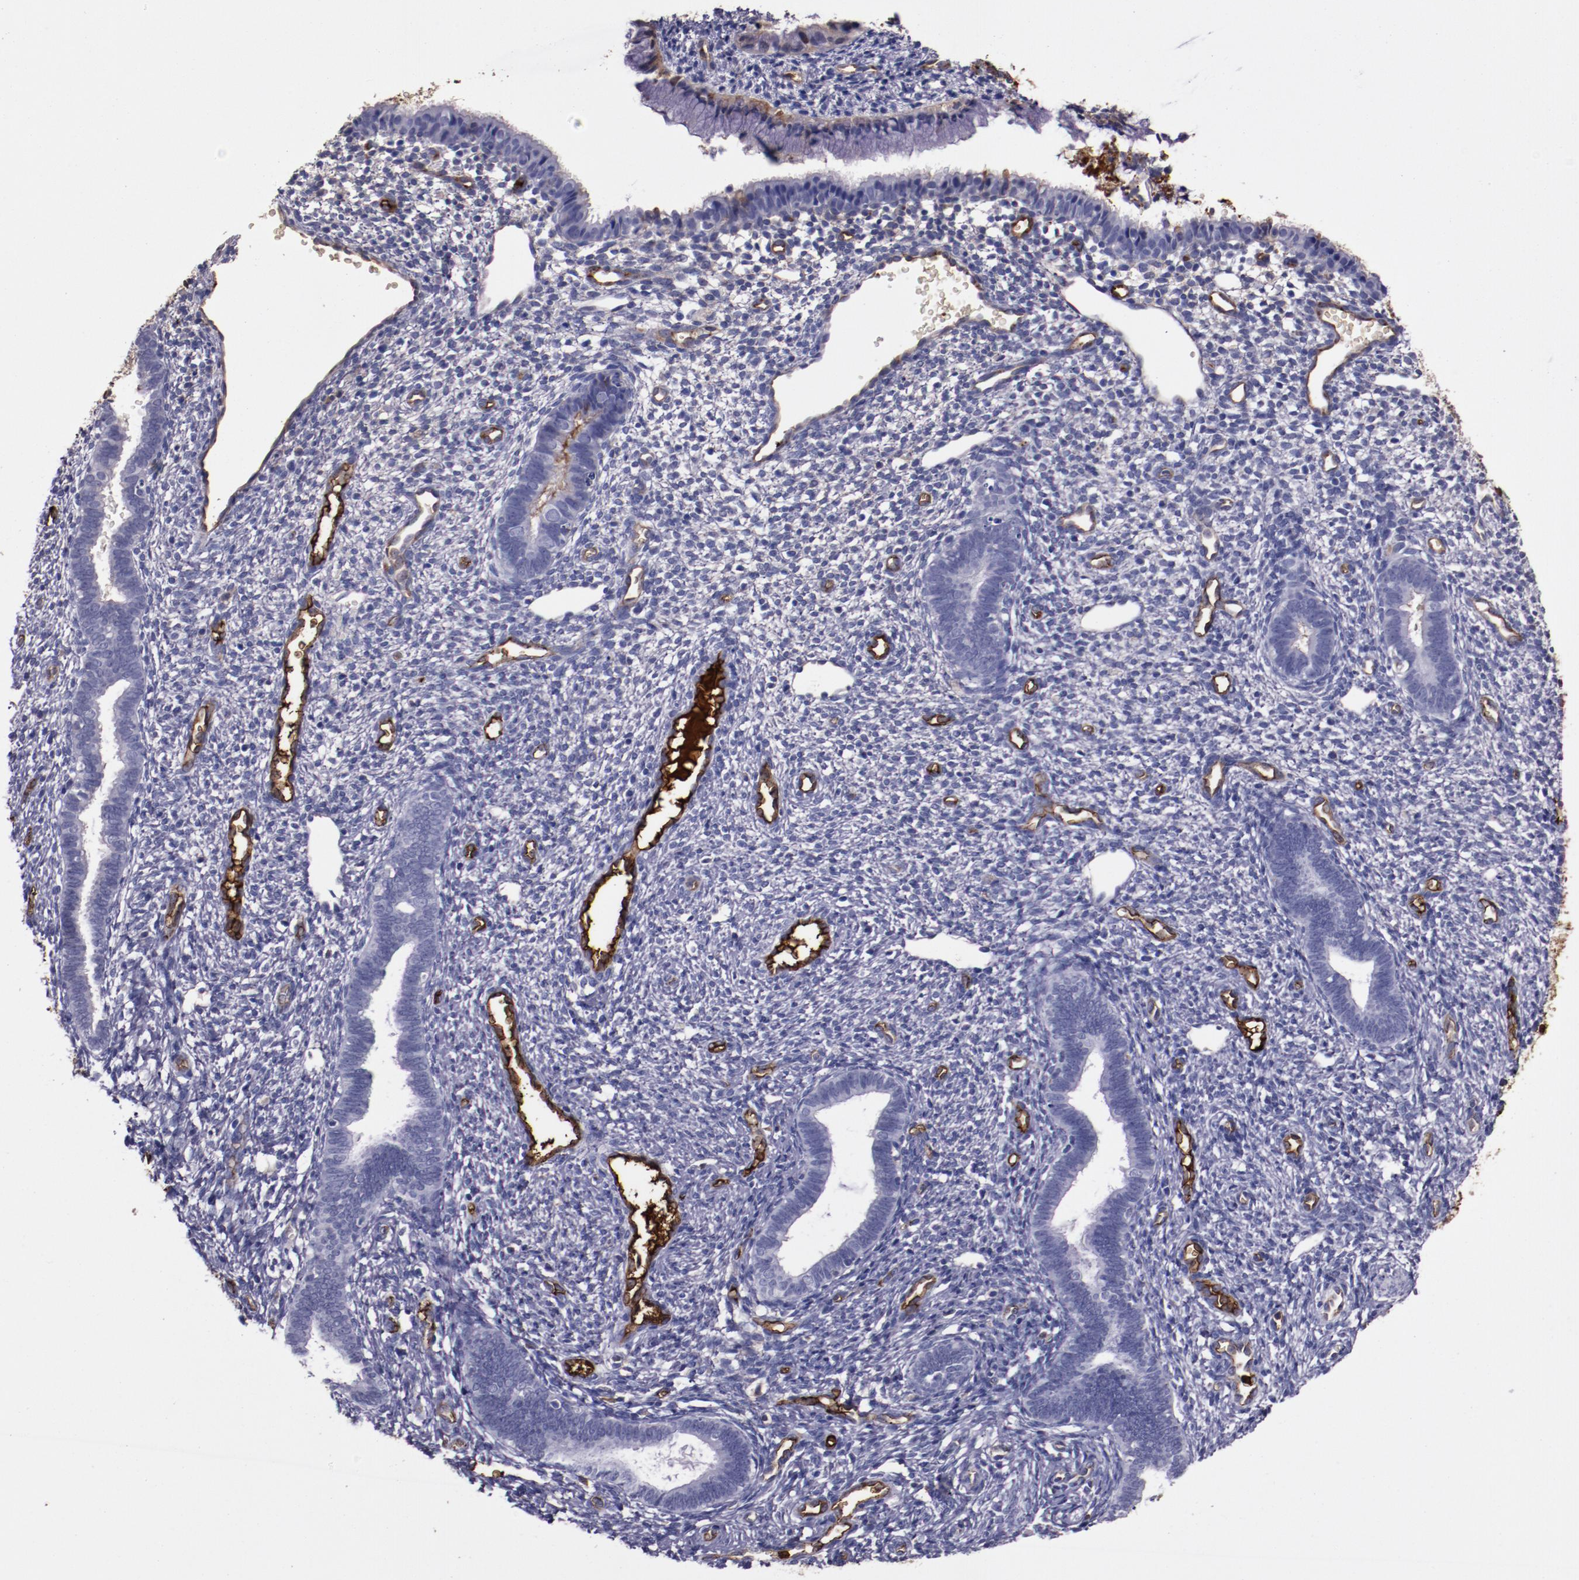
{"staining": {"intensity": "moderate", "quantity": "25%-75%", "location": "cytoplasmic/membranous"}, "tissue": "endometrium", "cell_type": "Cells in endometrial stroma", "image_type": "normal", "snomed": [{"axis": "morphology", "description": "Normal tissue, NOS"}, {"axis": "topography", "description": "Endometrium"}], "caption": "This is a histology image of IHC staining of normal endometrium, which shows moderate expression in the cytoplasmic/membranous of cells in endometrial stroma.", "gene": "A2M", "patient": {"sex": "female", "age": 27}}